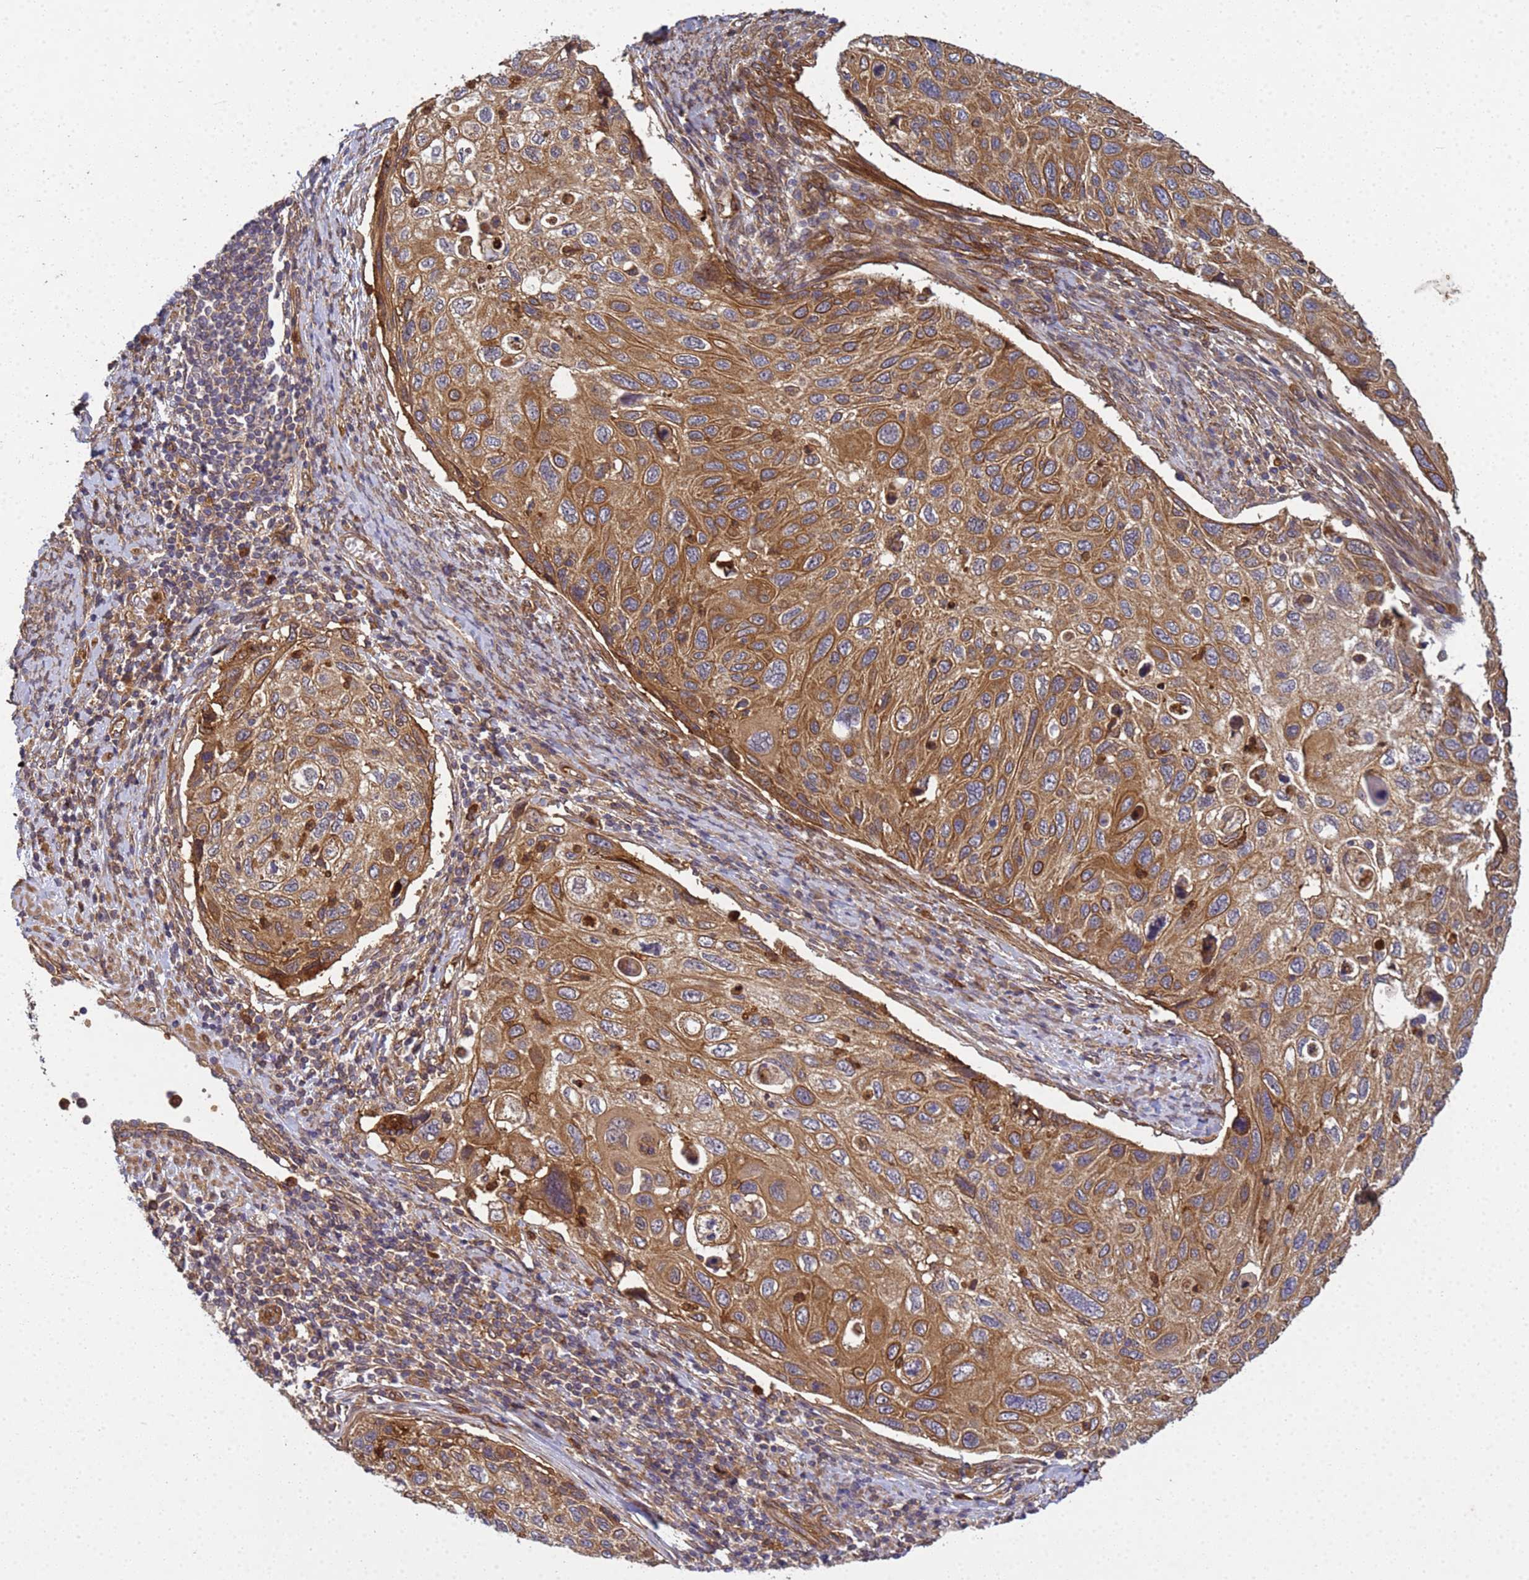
{"staining": {"intensity": "moderate", "quantity": ">75%", "location": "cytoplasmic/membranous"}, "tissue": "cervical cancer", "cell_type": "Tumor cells", "image_type": "cancer", "snomed": [{"axis": "morphology", "description": "Squamous cell carcinoma, NOS"}, {"axis": "topography", "description": "Cervix"}], "caption": "Human cervical cancer stained with a protein marker demonstrates moderate staining in tumor cells.", "gene": "C8orf34", "patient": {"sex": "female", "age": 70}}